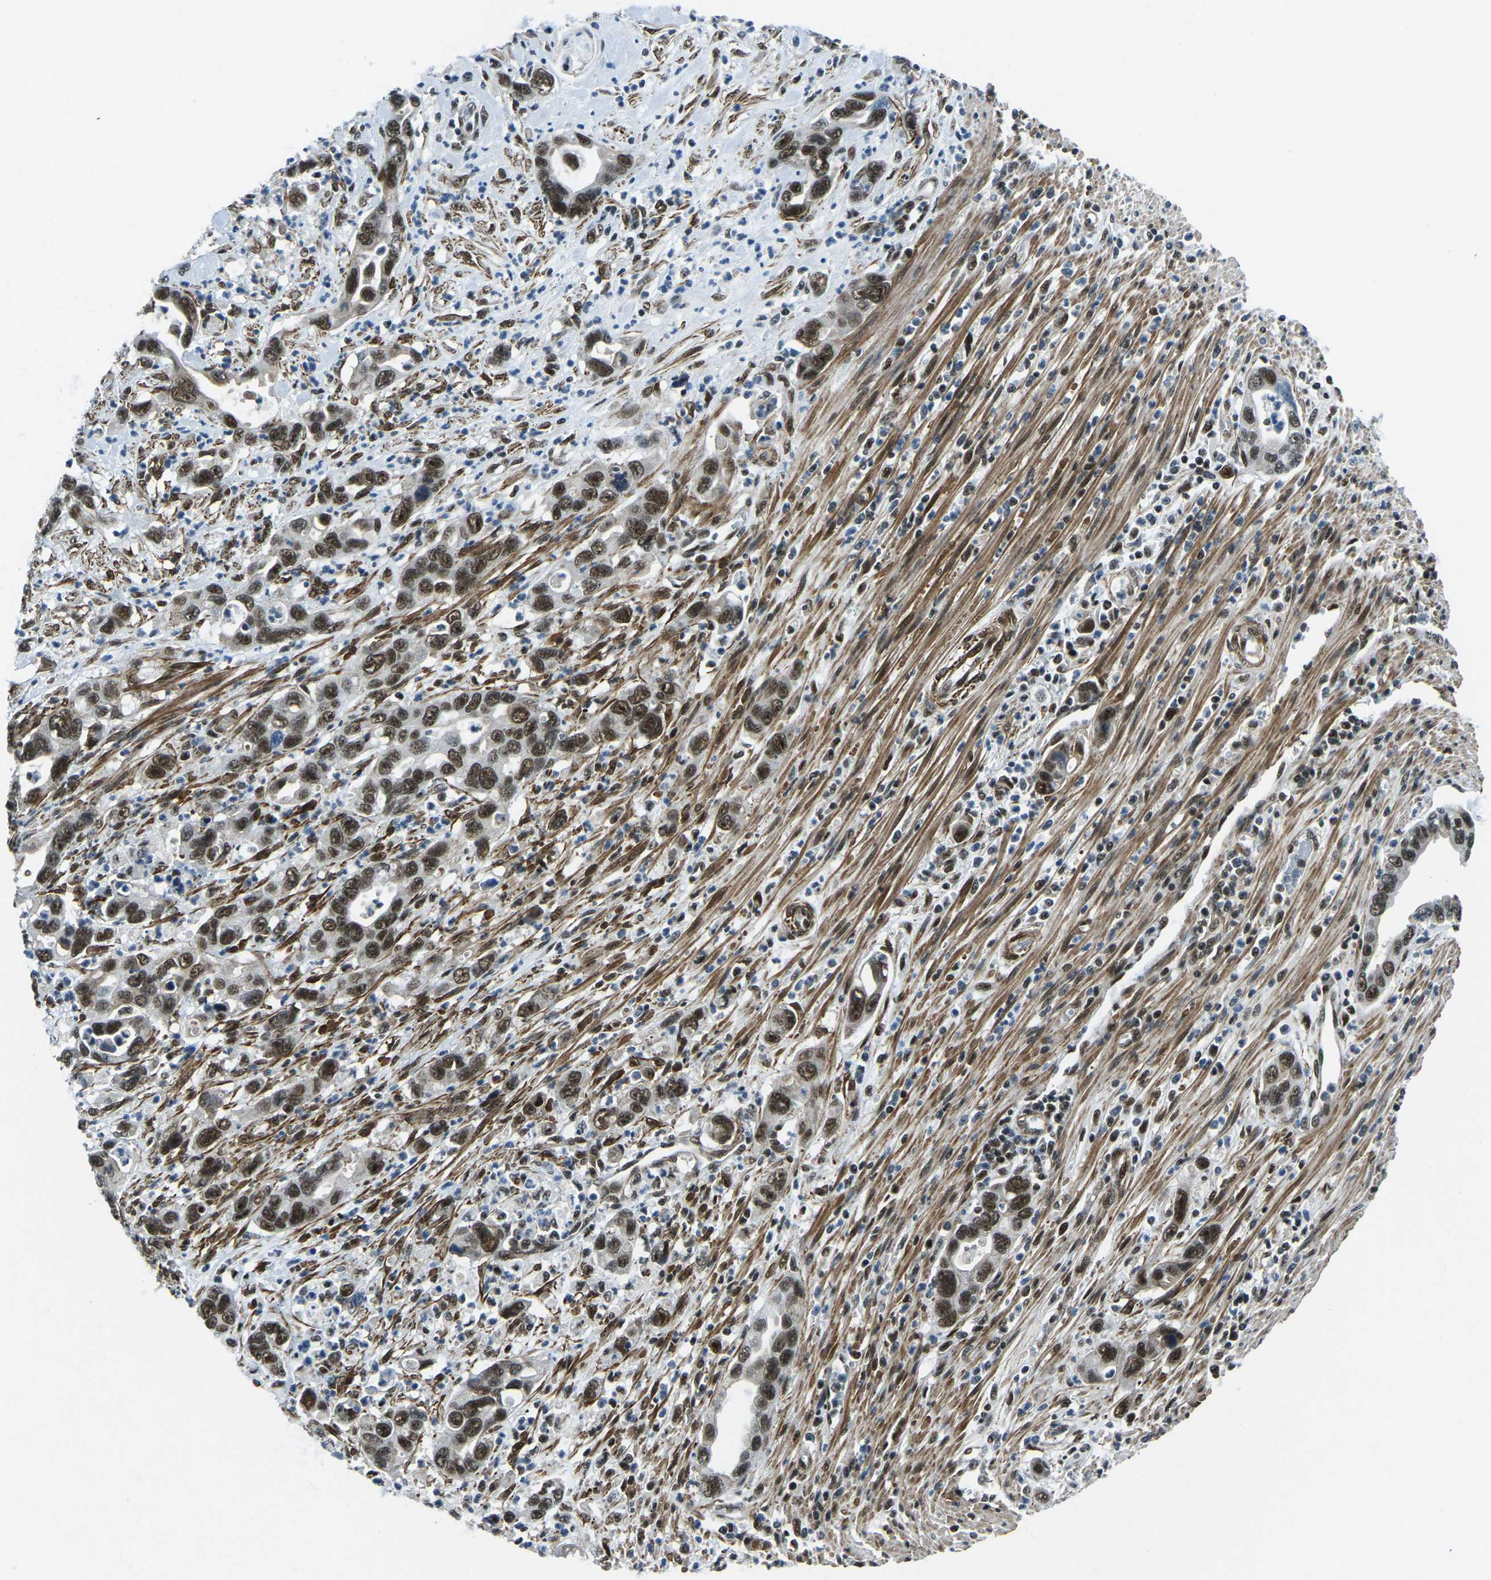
{"staining": {"intensity": "moderate", "quantity": ">75%", "location": "nuclear"}, "tissue": "pancreatic cancer", "cell_type": "Tumor cells", "image_type": "cancer", "snomed": [{"axis": "morphology", "description": "Adenocarcinoma, NOS"}, {"axis": "topography", "description": "Pancreas"}], "caption": "Human pancreatic cancer stained with a brown dye reveals moderate nuclear positive positivity in approximately >75% of tumor cells.", "gene": "PRCC", "patient": {"sex": "female", "age": 70}}